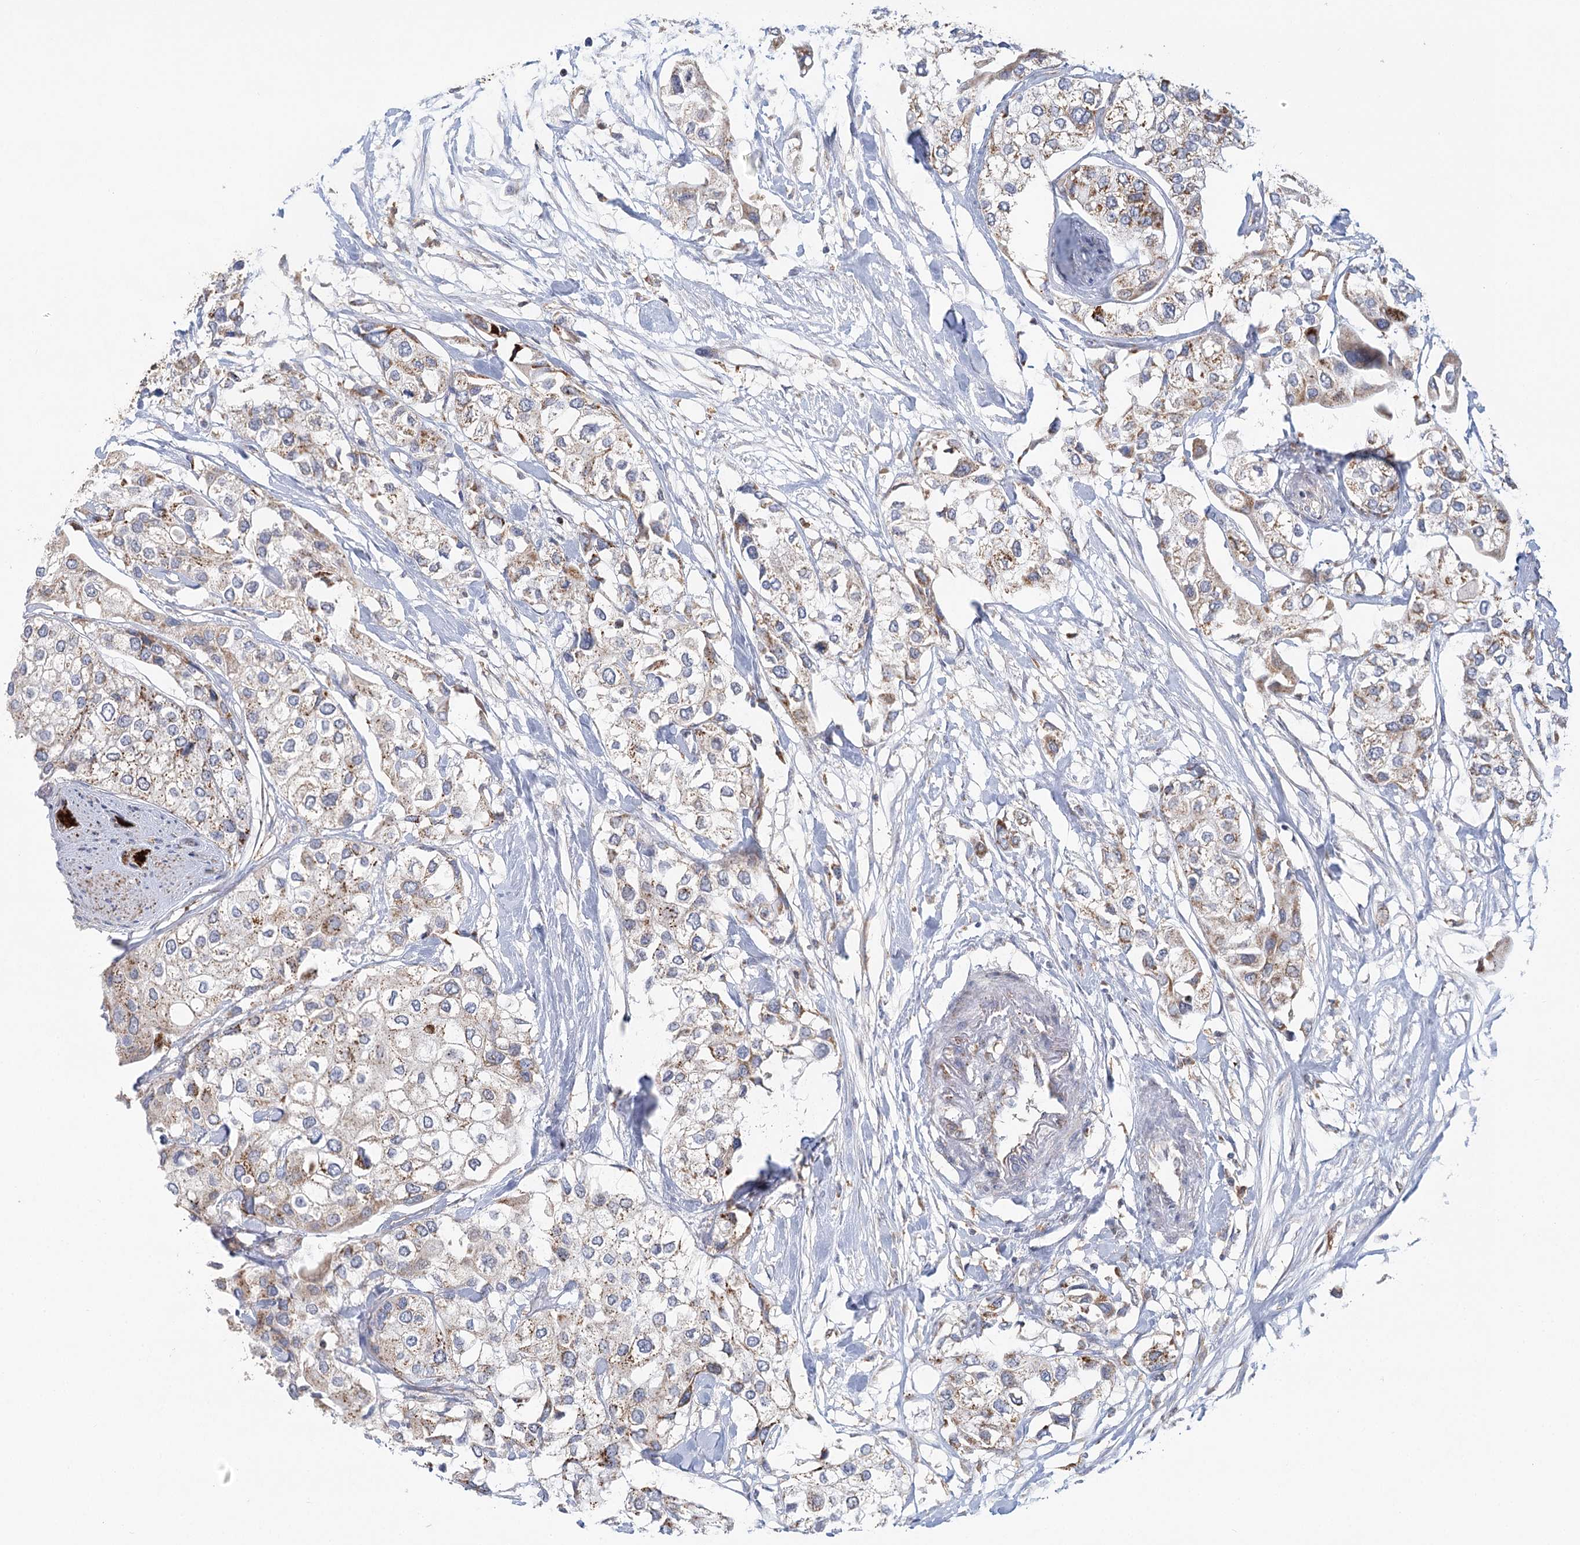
{"staining": {"intensity": "moderate", "quantity": "25%-75%", "location": "cytoplasmic/membranous"}, "tissue": "urothelial cancer", "cell_type": "Tumor cells", "image_type": "cancer", "snomed": [{"axis": "morphology", "description": "Urothelial carcinoma, High grade"}, {"axis": "topography", "description": "Urinary bladder"}], "caption": "A brown stain shows moderate cytoplasmic/membranous expression of a protein in high-grade urothelial carcinoma tumor cells.", "gene": "TAS1R1", "patient": {"sex": "male", "age": 64}}